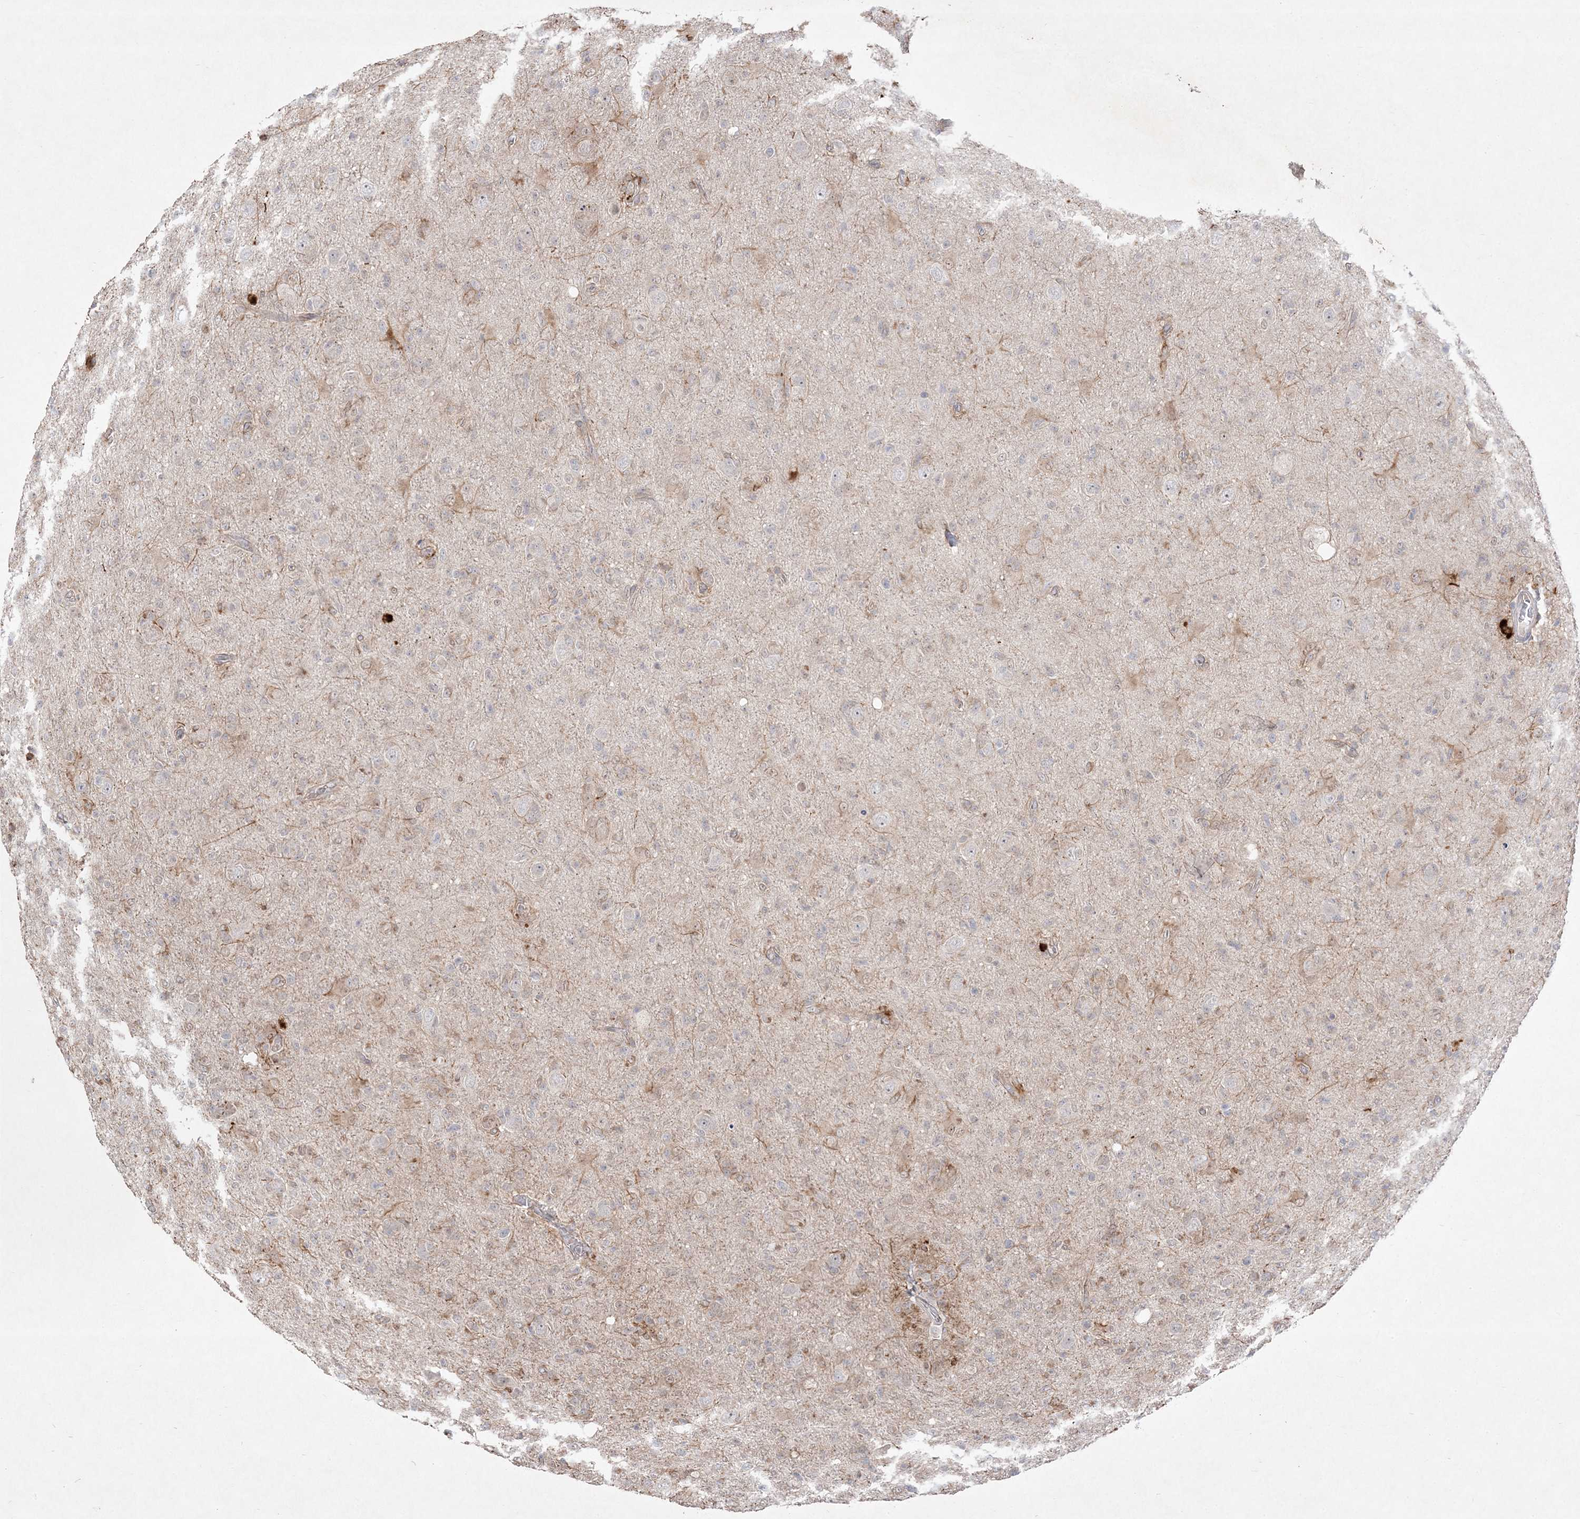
{"staining": {"intensity": "negative", "quantity": "none", "location": "none"}, "tissue": "glioma", "cell_type": "Tumor cells", "image_type": "cancer", "snomed": [{"axis": "morphology", "description": "Glioma, malignant, High grade"}, {"axis": "topography", "description": "Brain"}], "caption": "Malignant glioma (high-grade) was stained to show a protein in brown. There is no significant staining in tumor cells. (Brightfield microscopy of DAB (3,3'-diaminobenzidine) immunohistochemistry at high magnification).", "gene": "CLNK", "patient": {"sex": "female", "age": 57}}